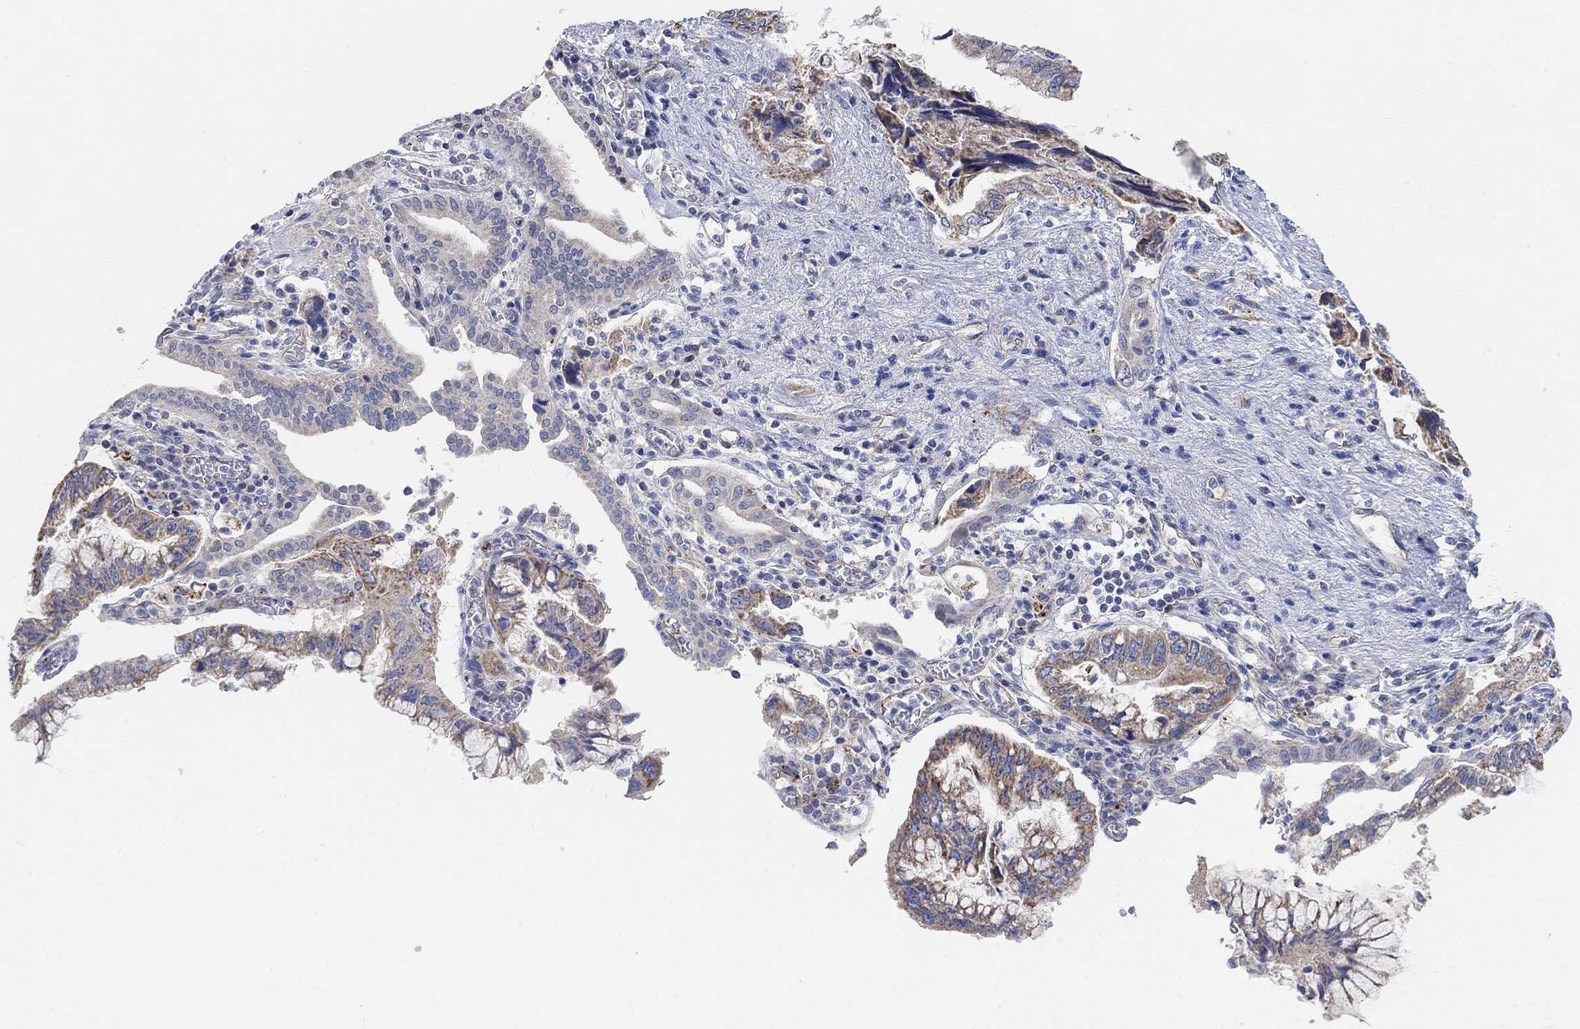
{"staining": {"intensity": "moderate", "quantity": "25%-75%", "location": "cytoplasmic/membranous"}, "tissue": "pancreatic cancer", "cell_type": "Tumor cells", "image_type": "cancer", "snomed": [{"axis": "morphology", "description": "Adenocarcinoma, NOS"}, {"axis": "topography", "description": "Pancreas"}], "caption": "Pancreatic cancer (adenocarcinoma) tissue reveals moderate cytoplasmic/membranous positivity in about 25%-75% of tumor cells (Brightfield microscopy of DAB IHC at high magnification).", "gene": "HCRTR1", "patient": {"sex": "female", "age": 73}}